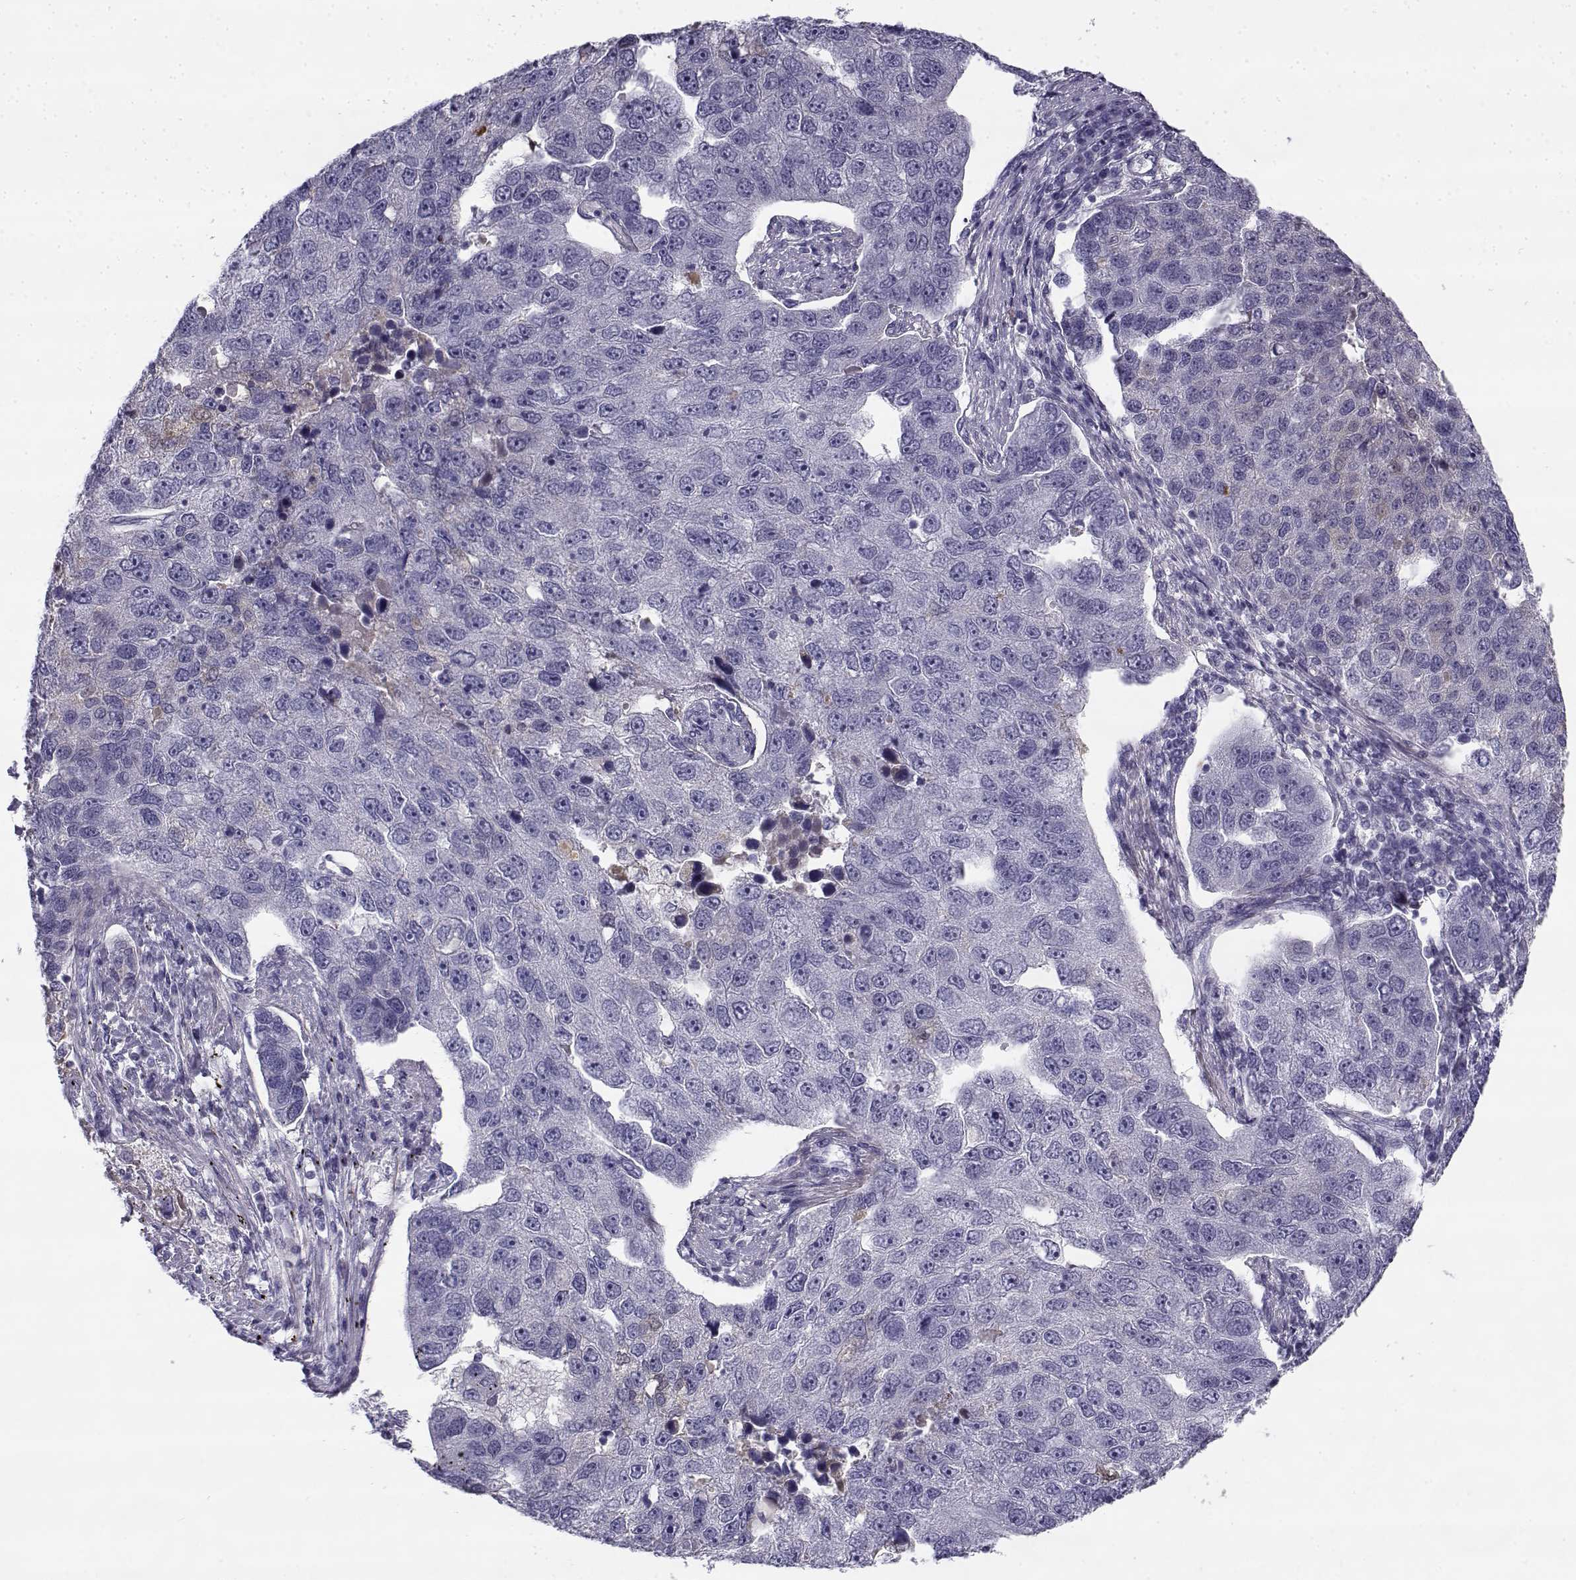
{"staining": {"intensity": "negative", "quantity": "none", "location": "none"}, "tissue": "pancreatic cancer", "cell_type": "Tumor cells", "image_type": "cancer", "snomed": [{"axis": "morphology", "description": "Adenocarcinoma, NOS"}, {"axis": "topography", "description": "Pancreas"}], "caption": "There is no significant positivity in tumor cells of pancreatic adenocarcinoma. The staining was performed using DAB to visualize the protein expression in brown, while the nuclei were stained in blue with hematoxylin (Magnification: 20x).", "gene": "CREB3L3", "patient": {"sex": "female", "age": 61}}